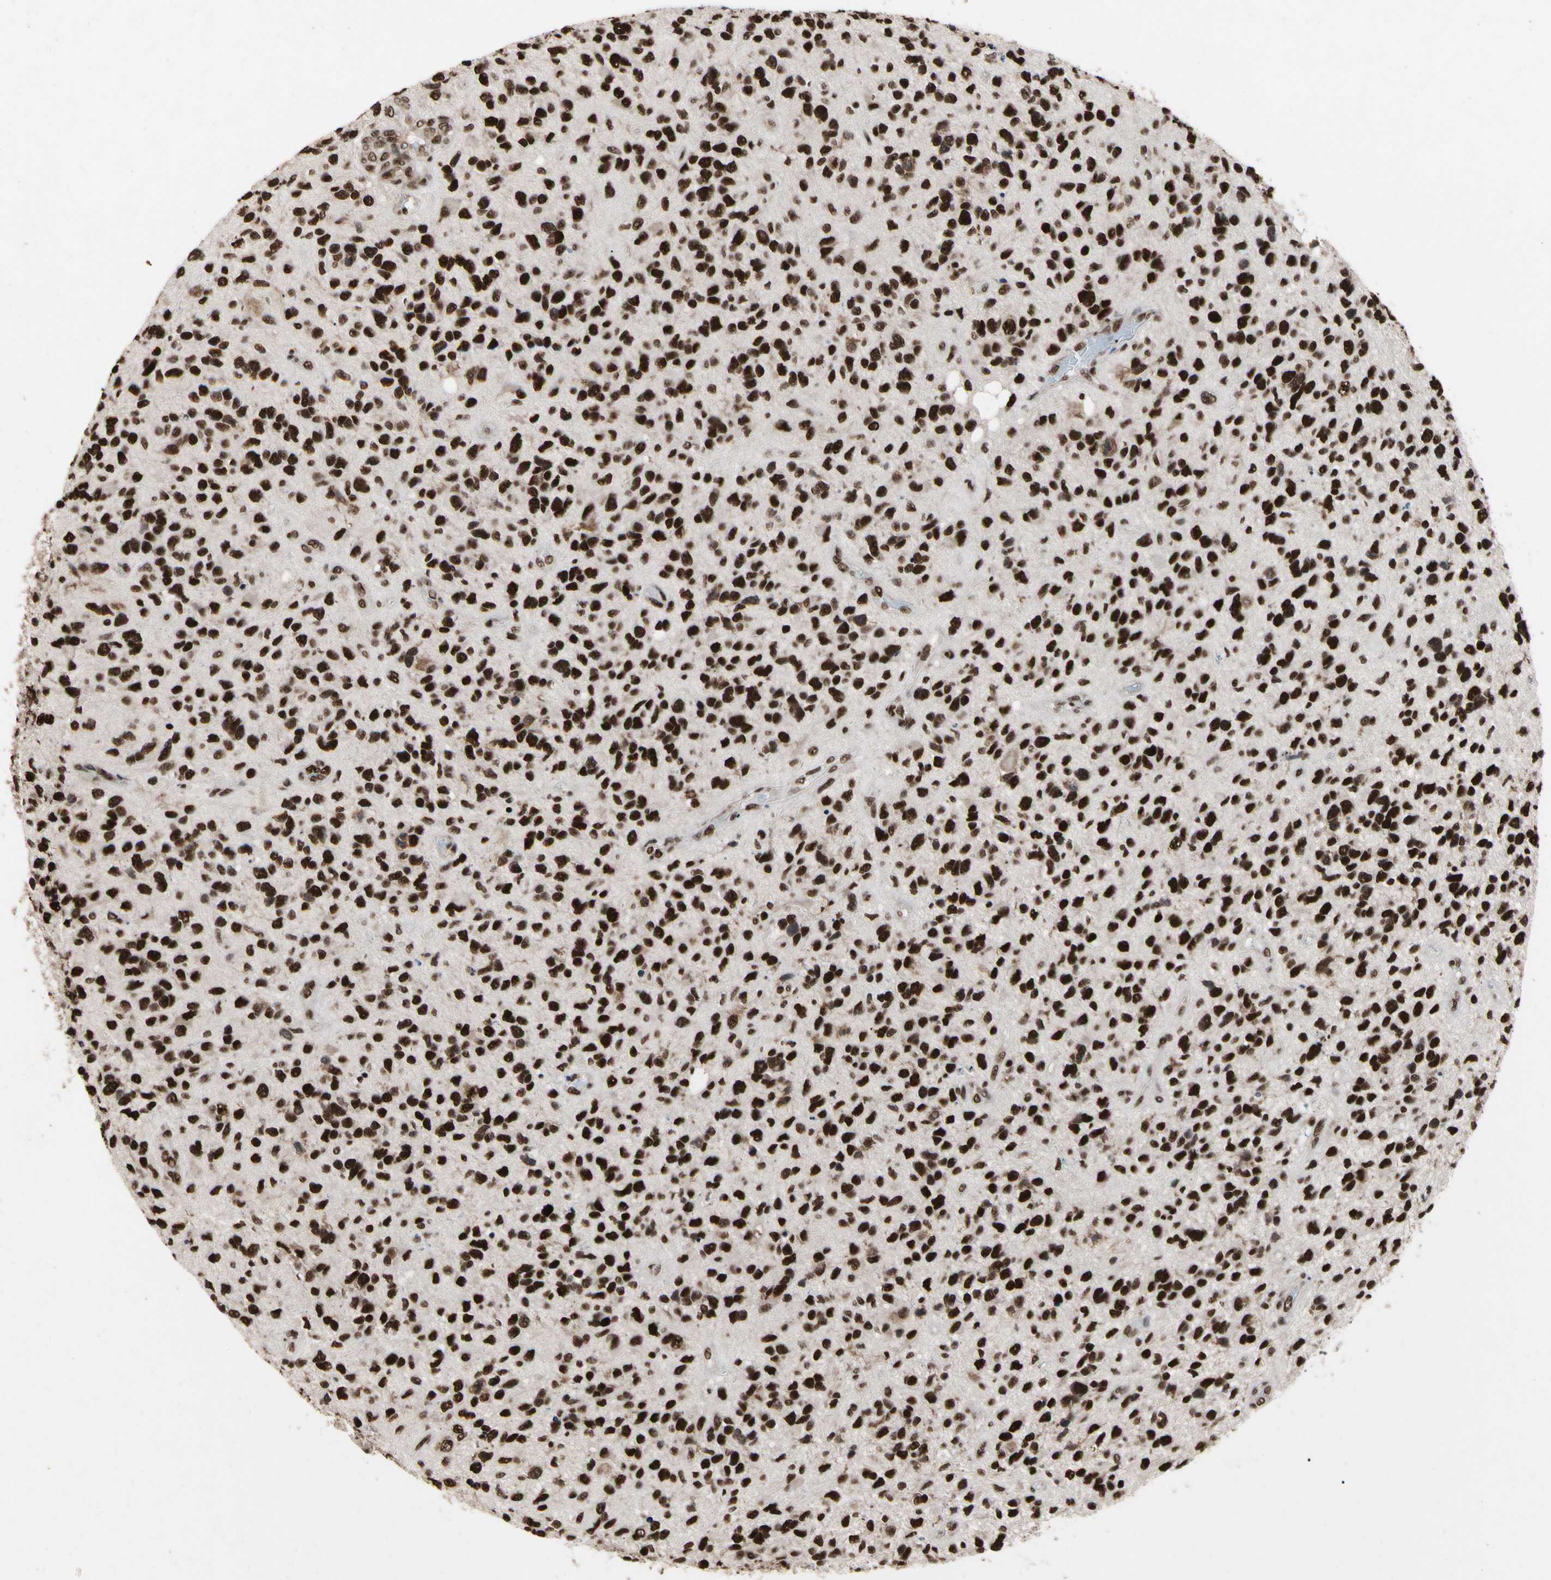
{"staining": {"intensity": "strong", "quantity": ">75%", "location": "nuclear"}, "tissue": "glioma", "cell_type": "Tumor cells", "image_type": "cancer", "snomed": [{"axis": "morphology", "description": "Glioma, malignant, High grade"}, {"axis": "topography", "description": "Brain"}], "caption": "A micrograph showing strong nuclear expression in approximately >75% of tumor cells in glioma, as visualized by brown immunohistochemical staining.", "gene": "FAM98B", "patient": {"sex": "female", "age": 58}}